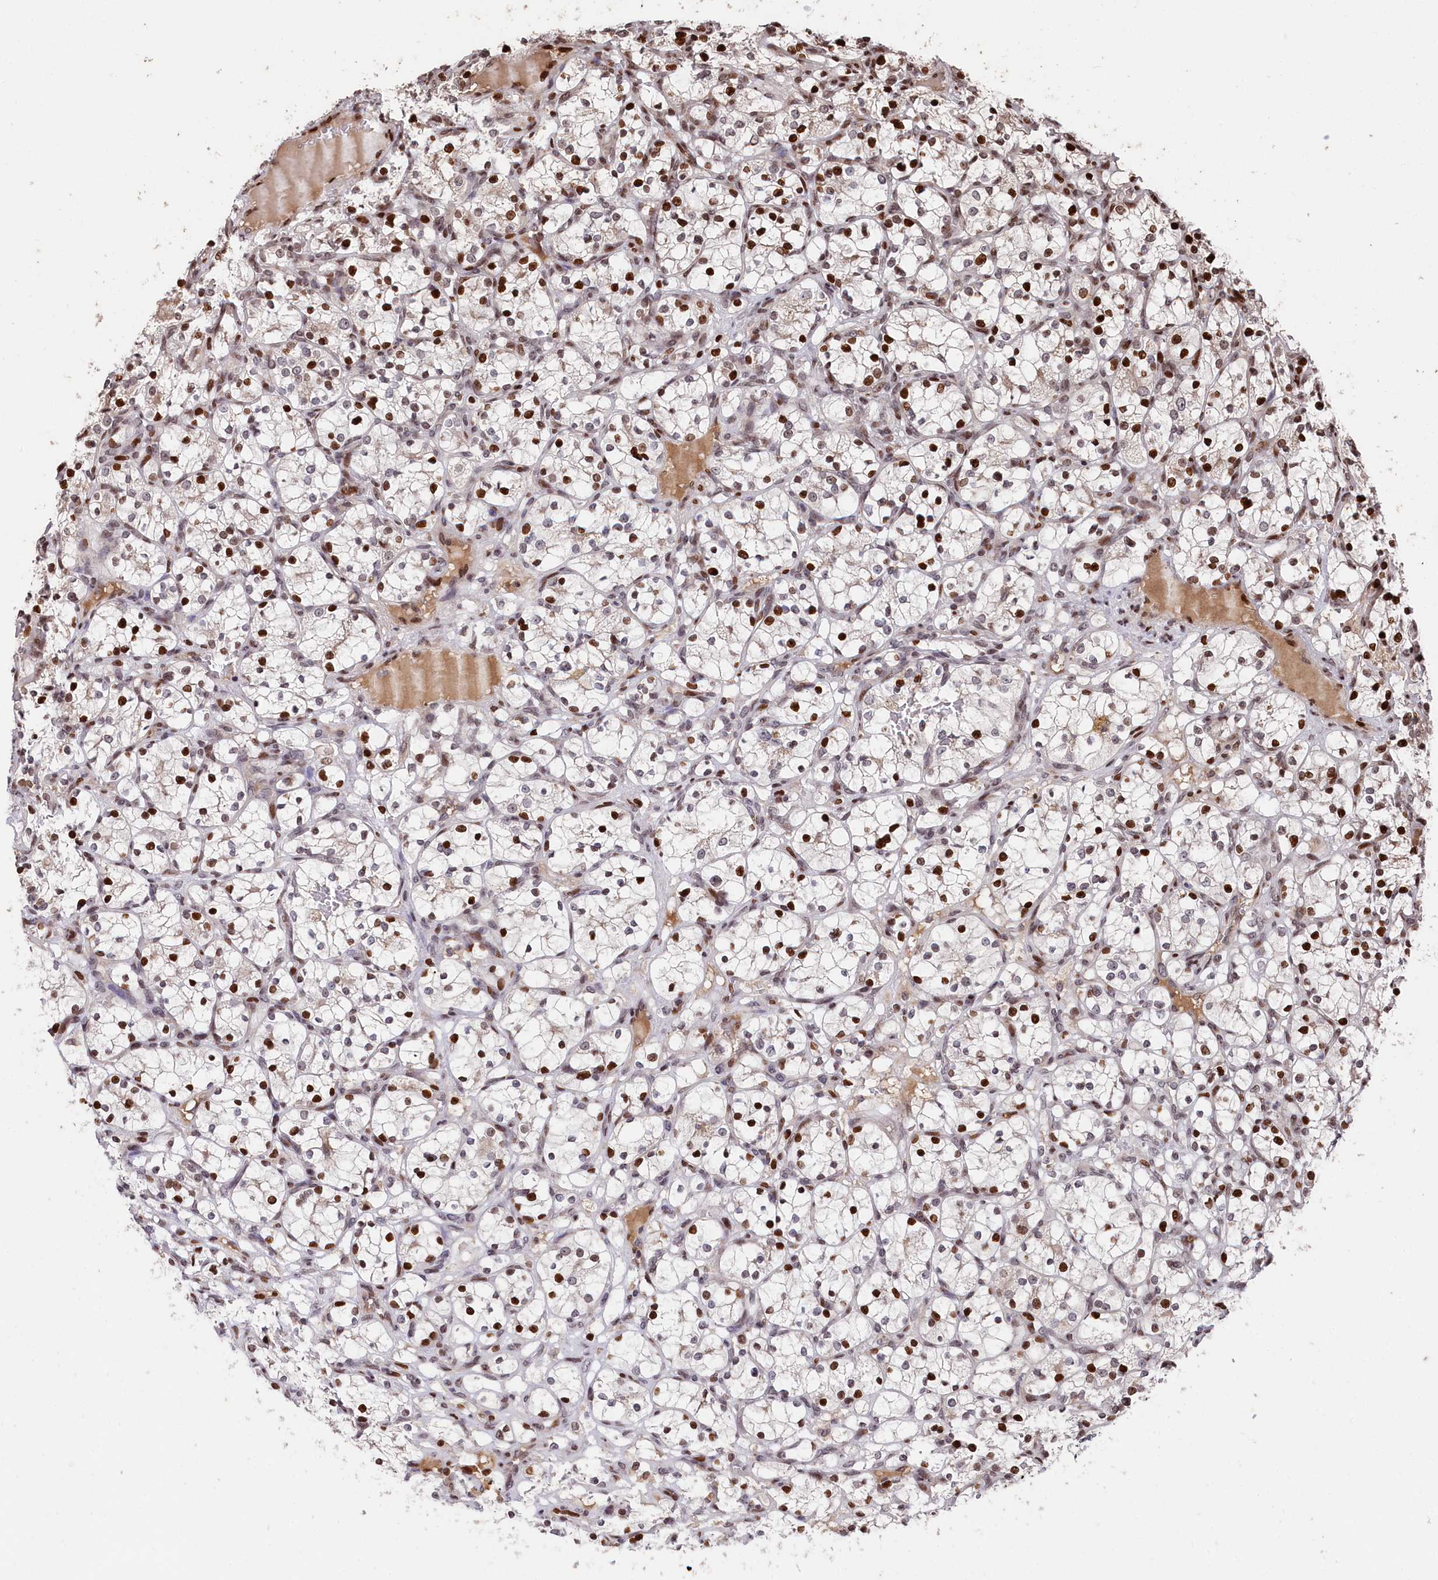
{"staining": {"intensity": "strong", "quantity": "25%-75%", "location": "nuclear"}, "tissue": "renal cancer", "cell_type": "Tumor cells", "image_type": "cancer", "snomed": [{"axis": "morphology", "description": "Adenocarcinoma, NOS"}, {"axis": "topography", "description": "Kidney"}], "caption": "Adenocarcinoma (renal) was stained to show a protein in brown. There is high levels of strong nuclear expression in approximately 25%-75% of tumor cells.", "gene": "MCF2L2", "patient": {"sex": "female", "age": 69}}